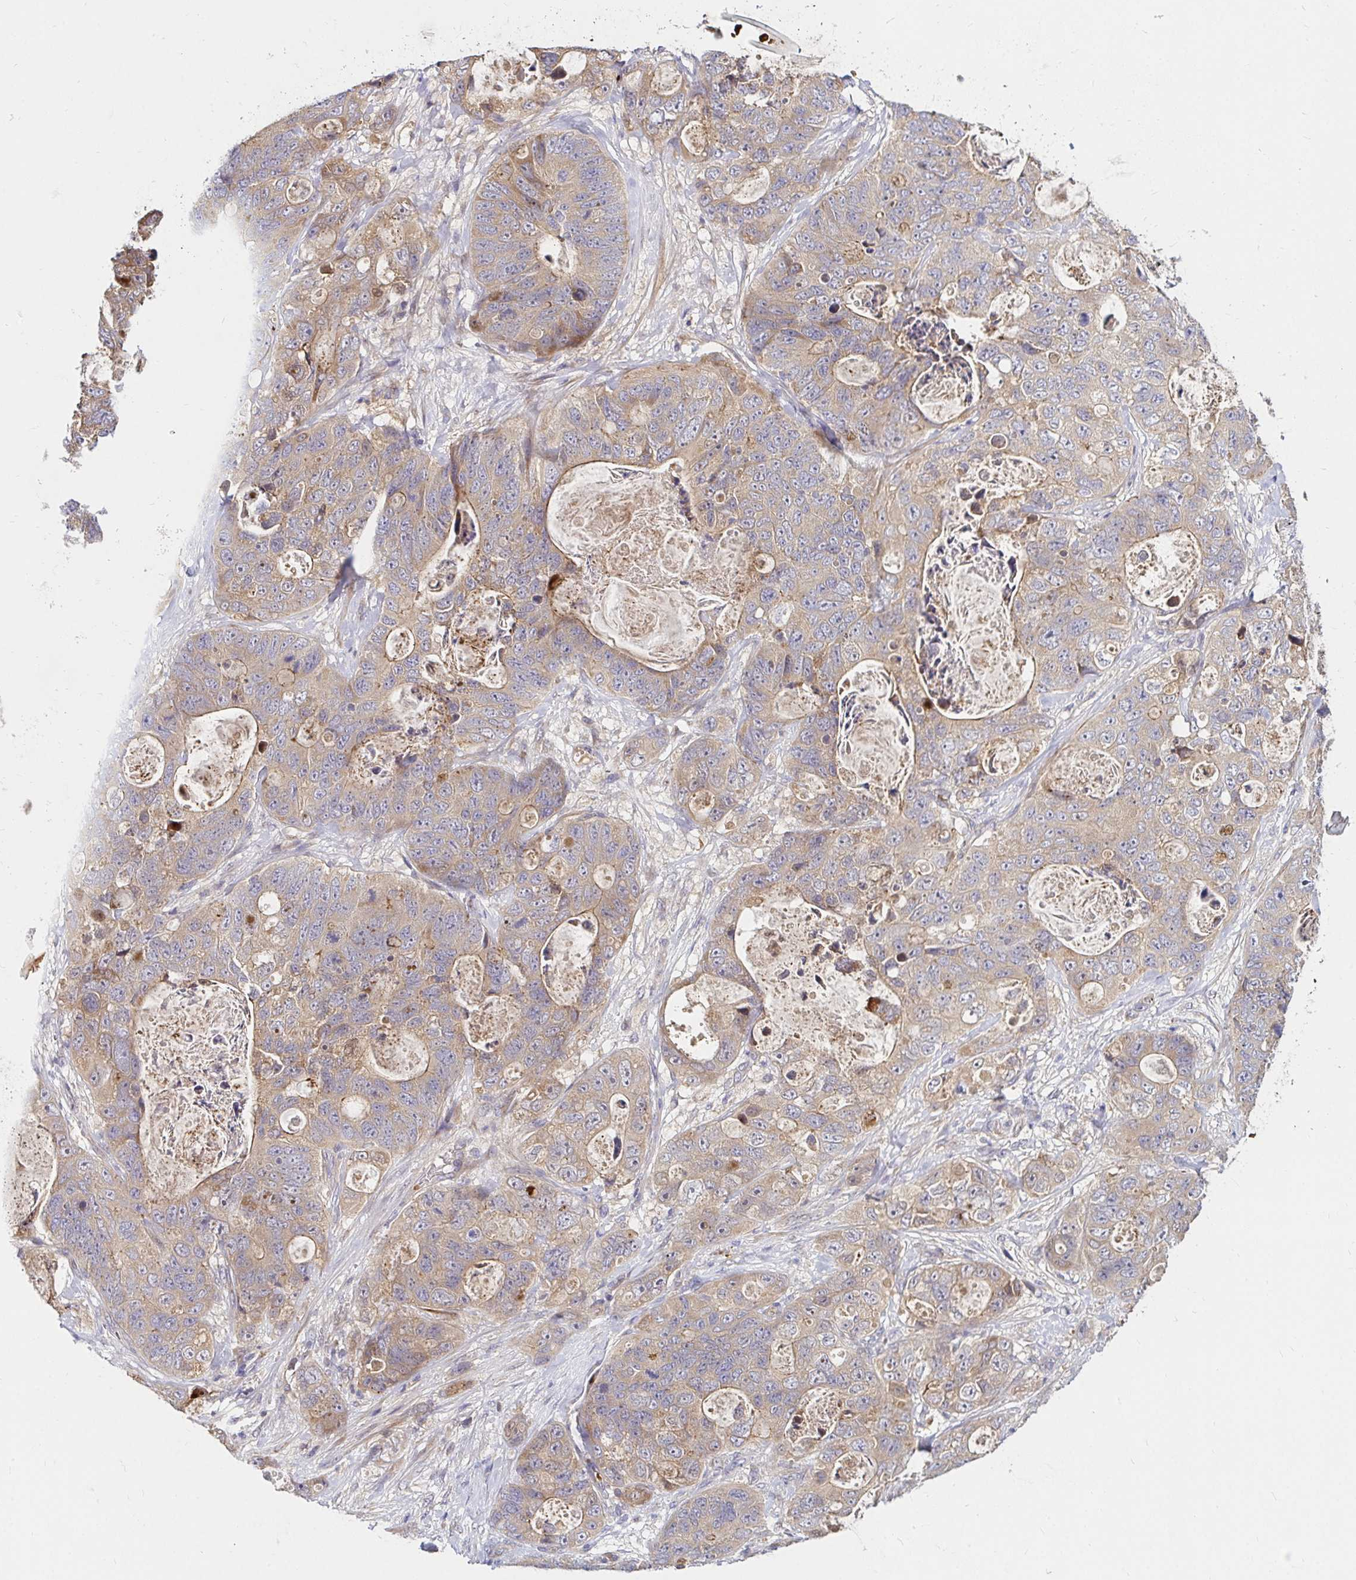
{"staining": {"intensity": "moderate", "quantity": ">75%", "location": "cytoplasmic/membranous"}, "tissue": "stomach cancer", "cell_type": "Tumor cells", "image_type": "cancer", "snomed": [{"axis": "morphology", "description": "Normal tissue, NOS"}, {"axis": "morphology", "description": "Adenocarcinoma, NOS"}, {"axis": "topography", "description": "Stomach"}], "caption": "Moderate cytoplasmic/membranous positivity is appreciated in about >75% of tumor cells in adenocarcinoma (stomach).", "gene": "ARHGEF37", "patient": {"sex": "female", "age": 89}}